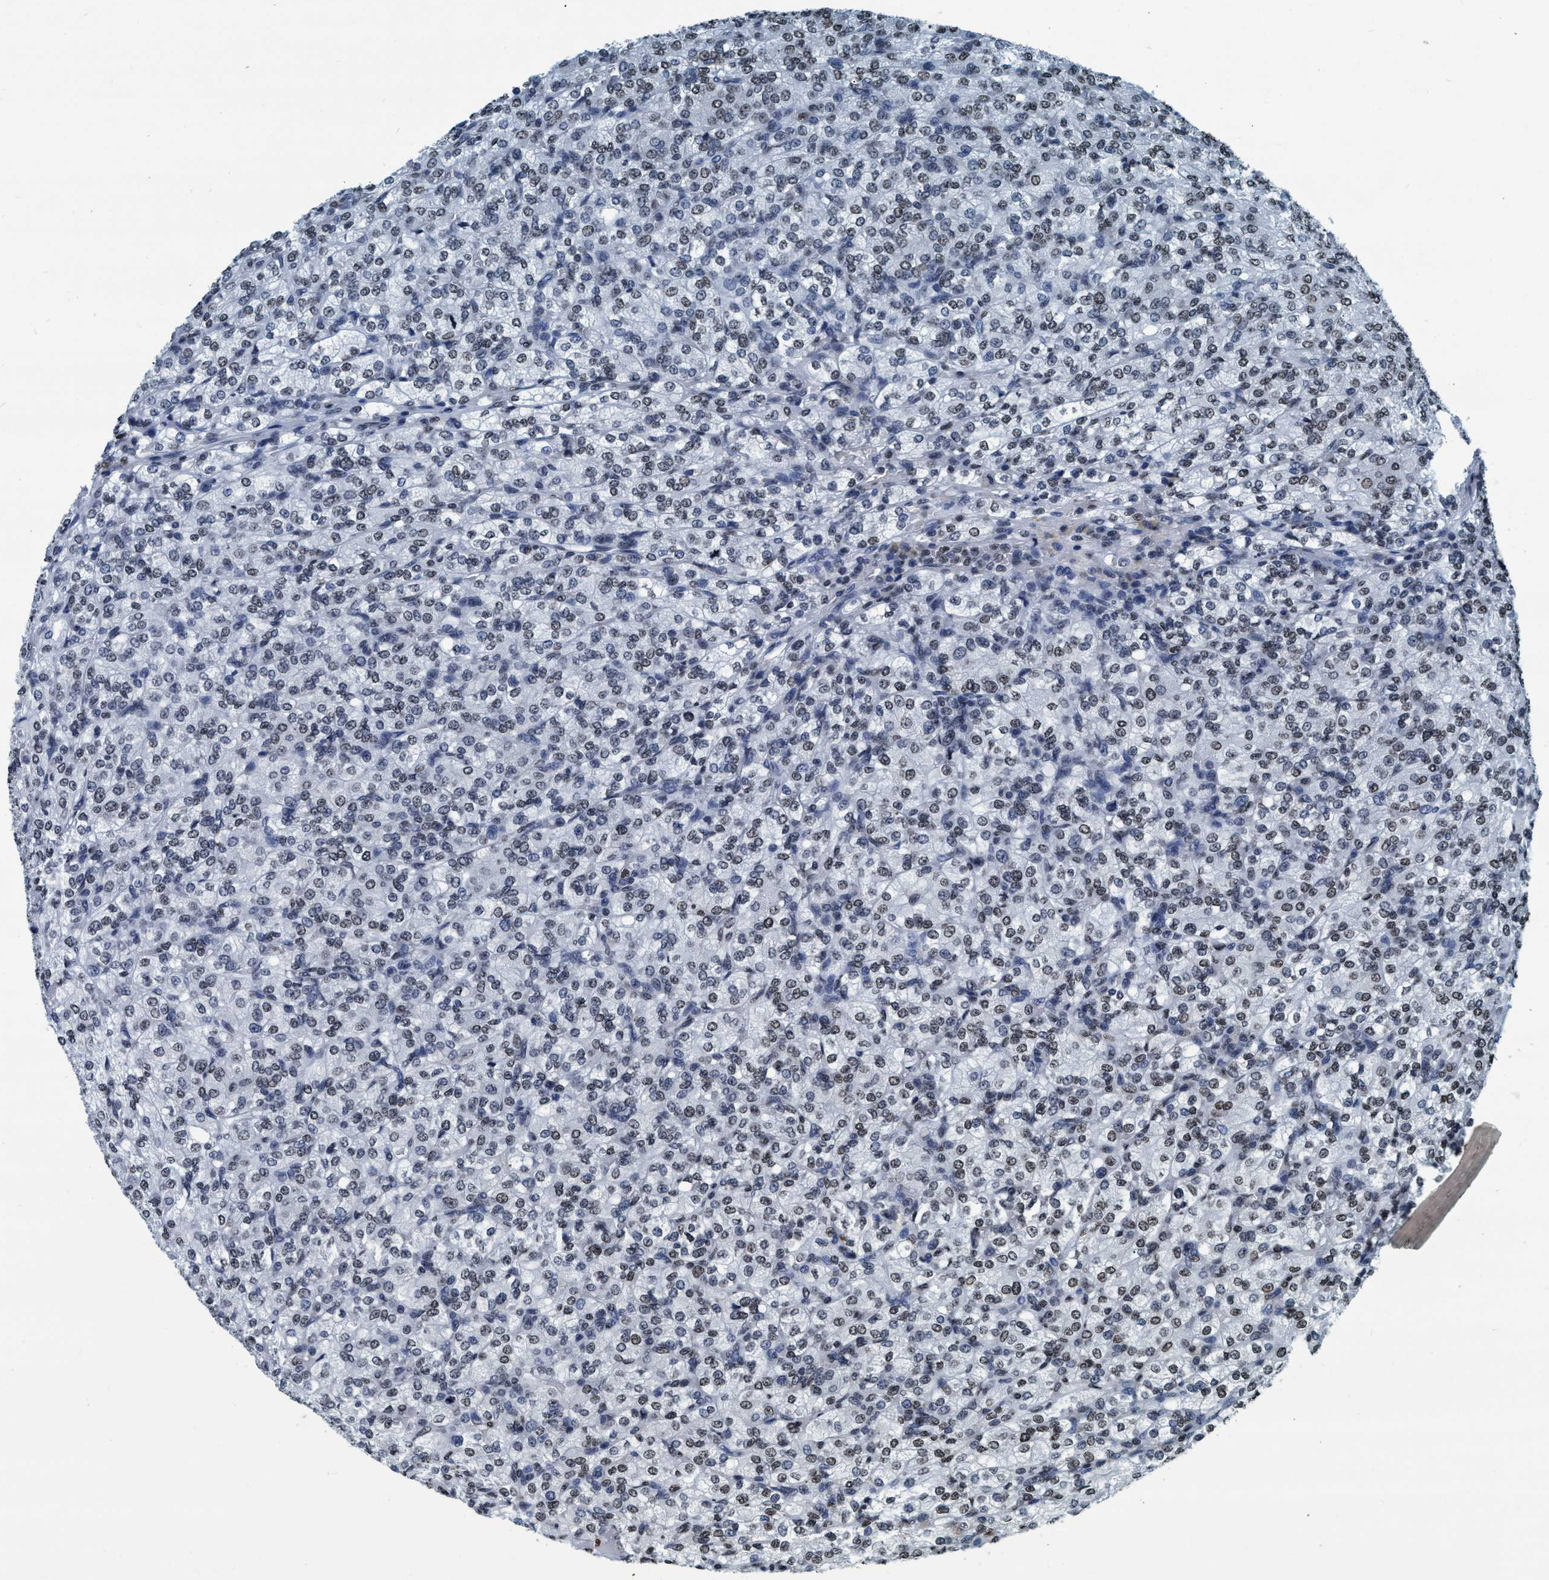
{"staining": {"intensity": "weak", "quantity": ">75%", "location": "nuclear"}, "tissue": "renal cancer", "cell_type": "Tumor cells", "image_type": "cancer", "snomed": [{"axis": "morphology", "description": "Adenocarcinoma, NOS"}, {"axis": "topography", "description": "Kidney"}], "caption": "An IHC image of tumor tissue is shown. Protein staining in brown highlights weak nuclear positivity in renal cancer (adenocarcinoma) within tumor cells.", "gene": "CCNE2", "patient": {"sex": "male", "age": 77}}